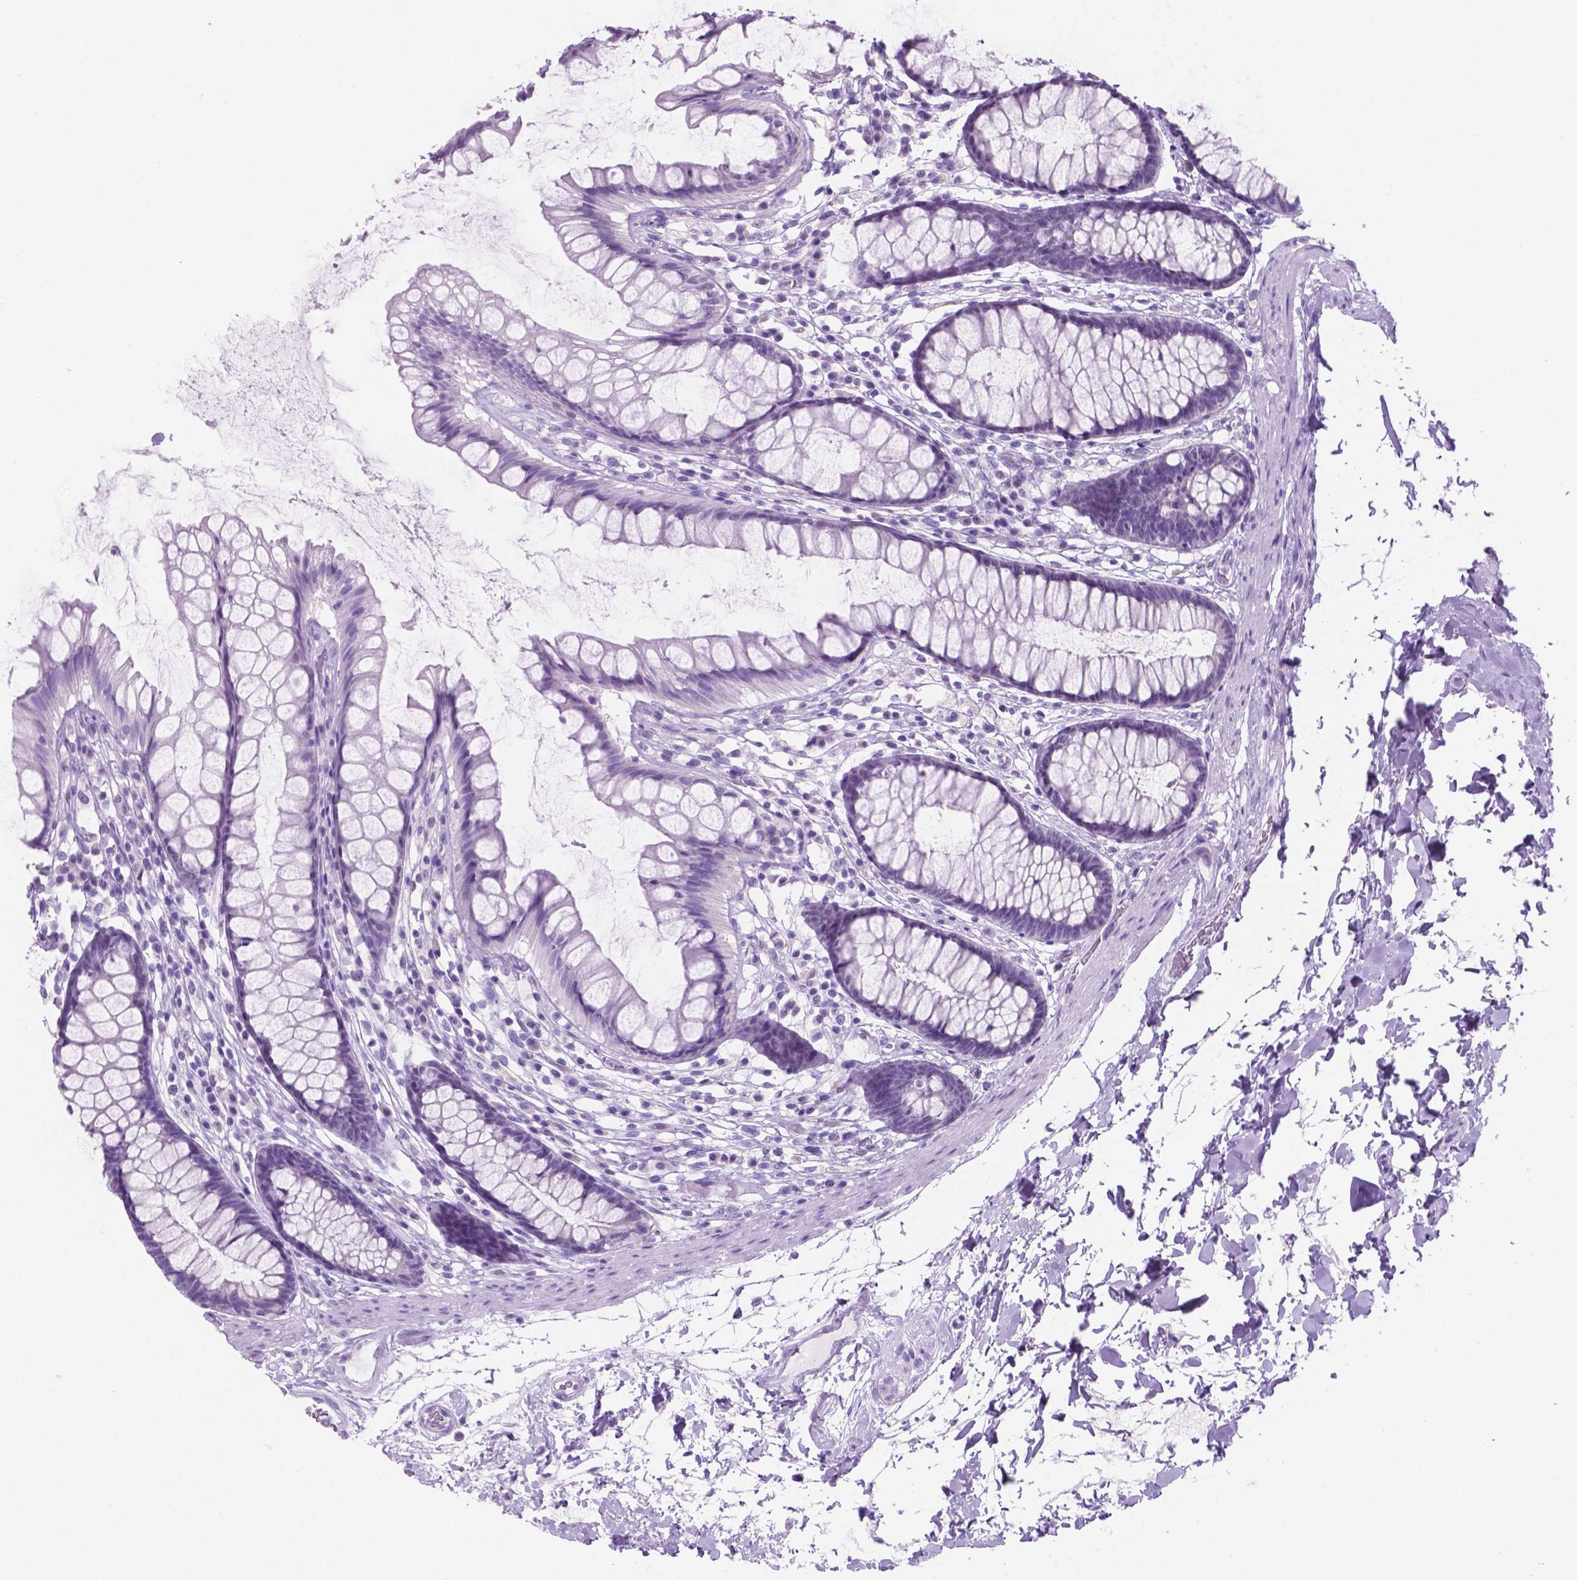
{"staining": {"intensity": "negative", "quantity": "none", "location": "none"}, "tissue": "rectum", "cell_type": "Glandular cells", "image_type": "normal", "snomed": [{"axis": "morphology", "description": "Normal tissue, NOS"}, {"axis": "topography", "description": "Rectum"}], "caption": "A high-resolution image shows IHC staining of normal rectum, which exhibits no significant positivity in glandular cells. (DAB (3,3'-diaminobenzidine) IHC, high magnification).", "gene": "GRIN2B", "patient": {"sex": "male", "age": 72}}